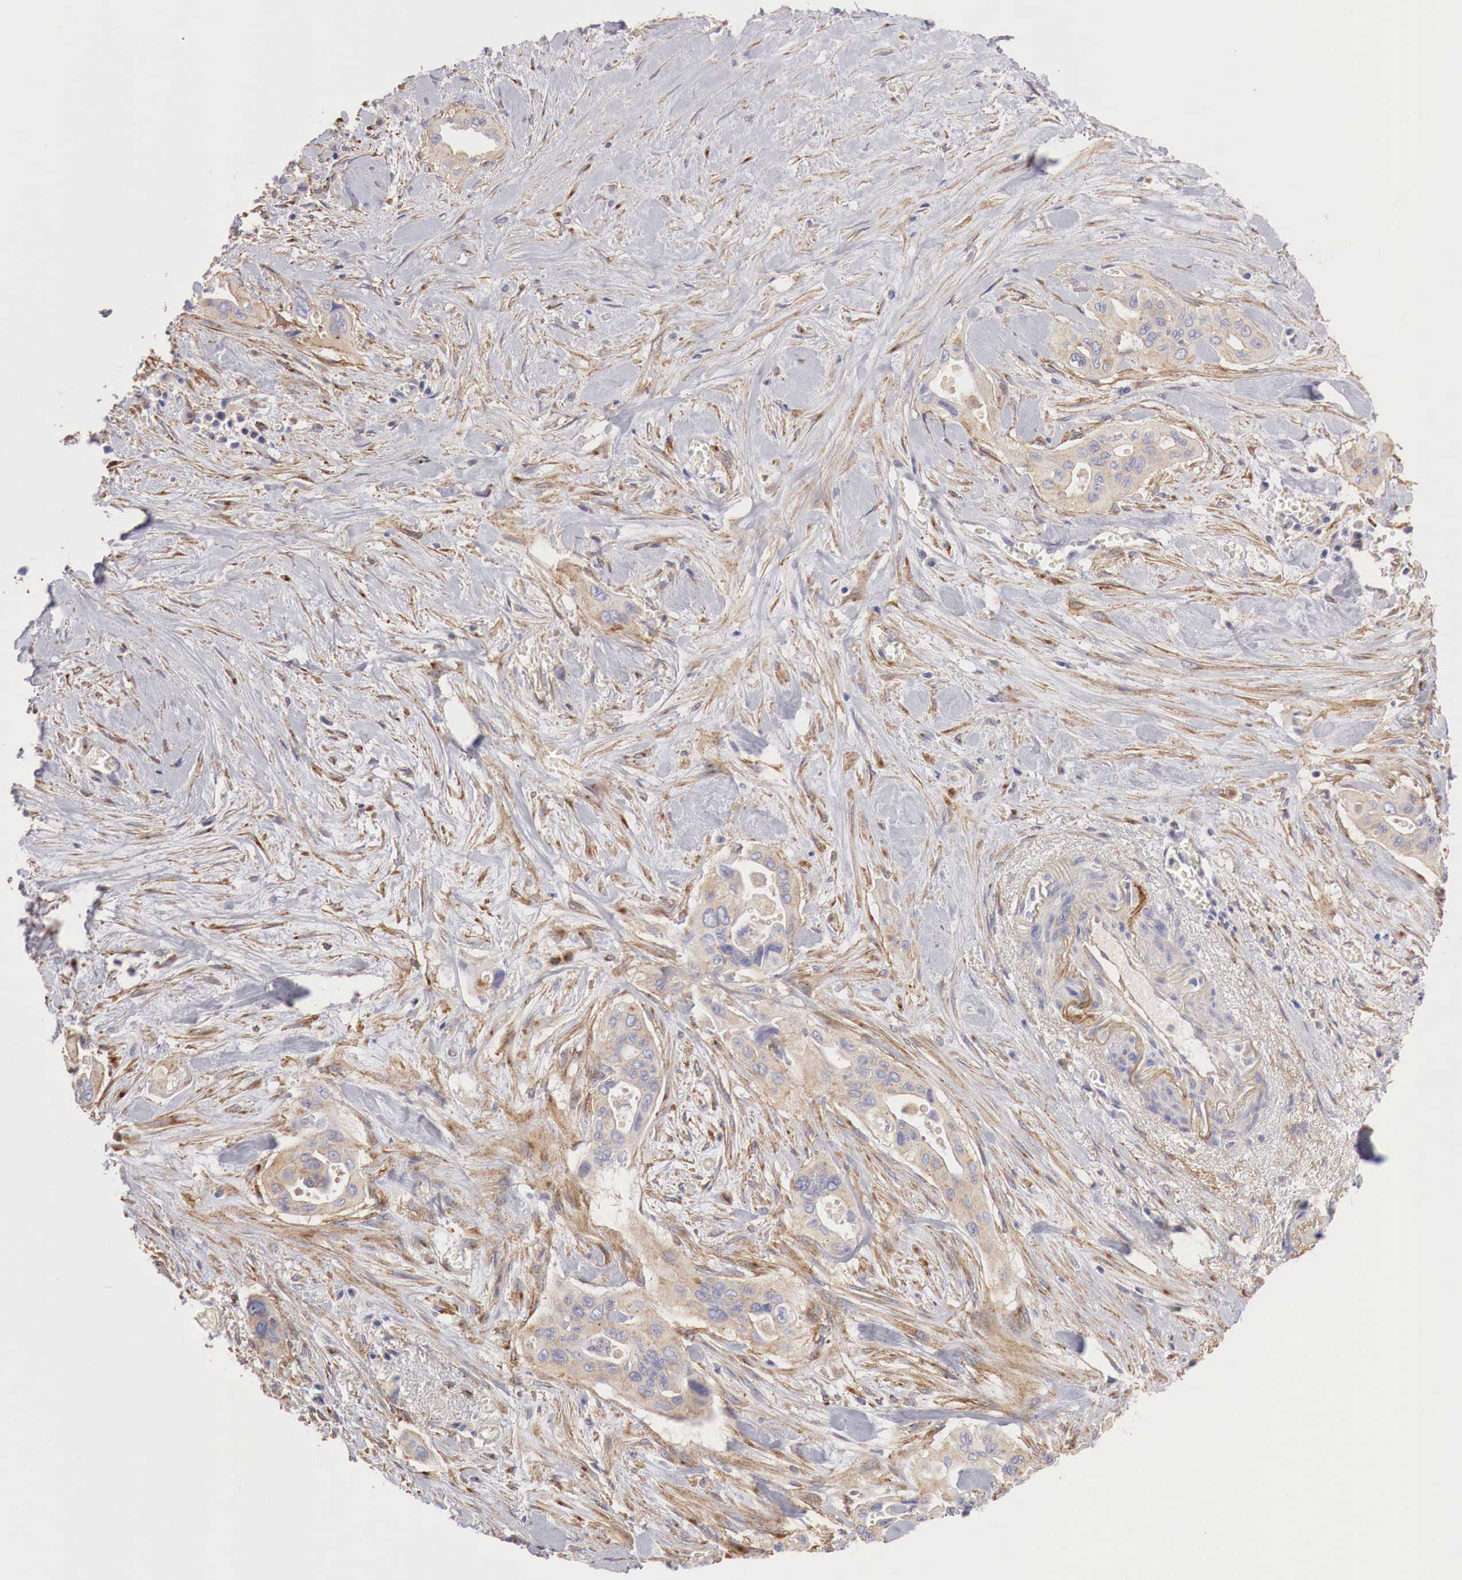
{"staining": {"intensity": "weak", "quantity": ">75%", "location": "cytoplasmic/membranous"}, "tissue": "pancreatic cancer", "cell_type": "Tumor cells", "image_type": "cancer", "snomed": [{"axis": "morphology", "description": "Adenocarcinoma, NOS"}, {"axis": "topography", "description": "Pancreas"}], "caption": "Tumor cells display weak cytoplasmic/membranous expression in approximately >75% of cells in pancreatic cancer. Immunohistochemistry stains the protein in brown and the nuclei are stained blue.", "gene": "KLHDC7B", "patient": {"sex": "male", "age": 77}}